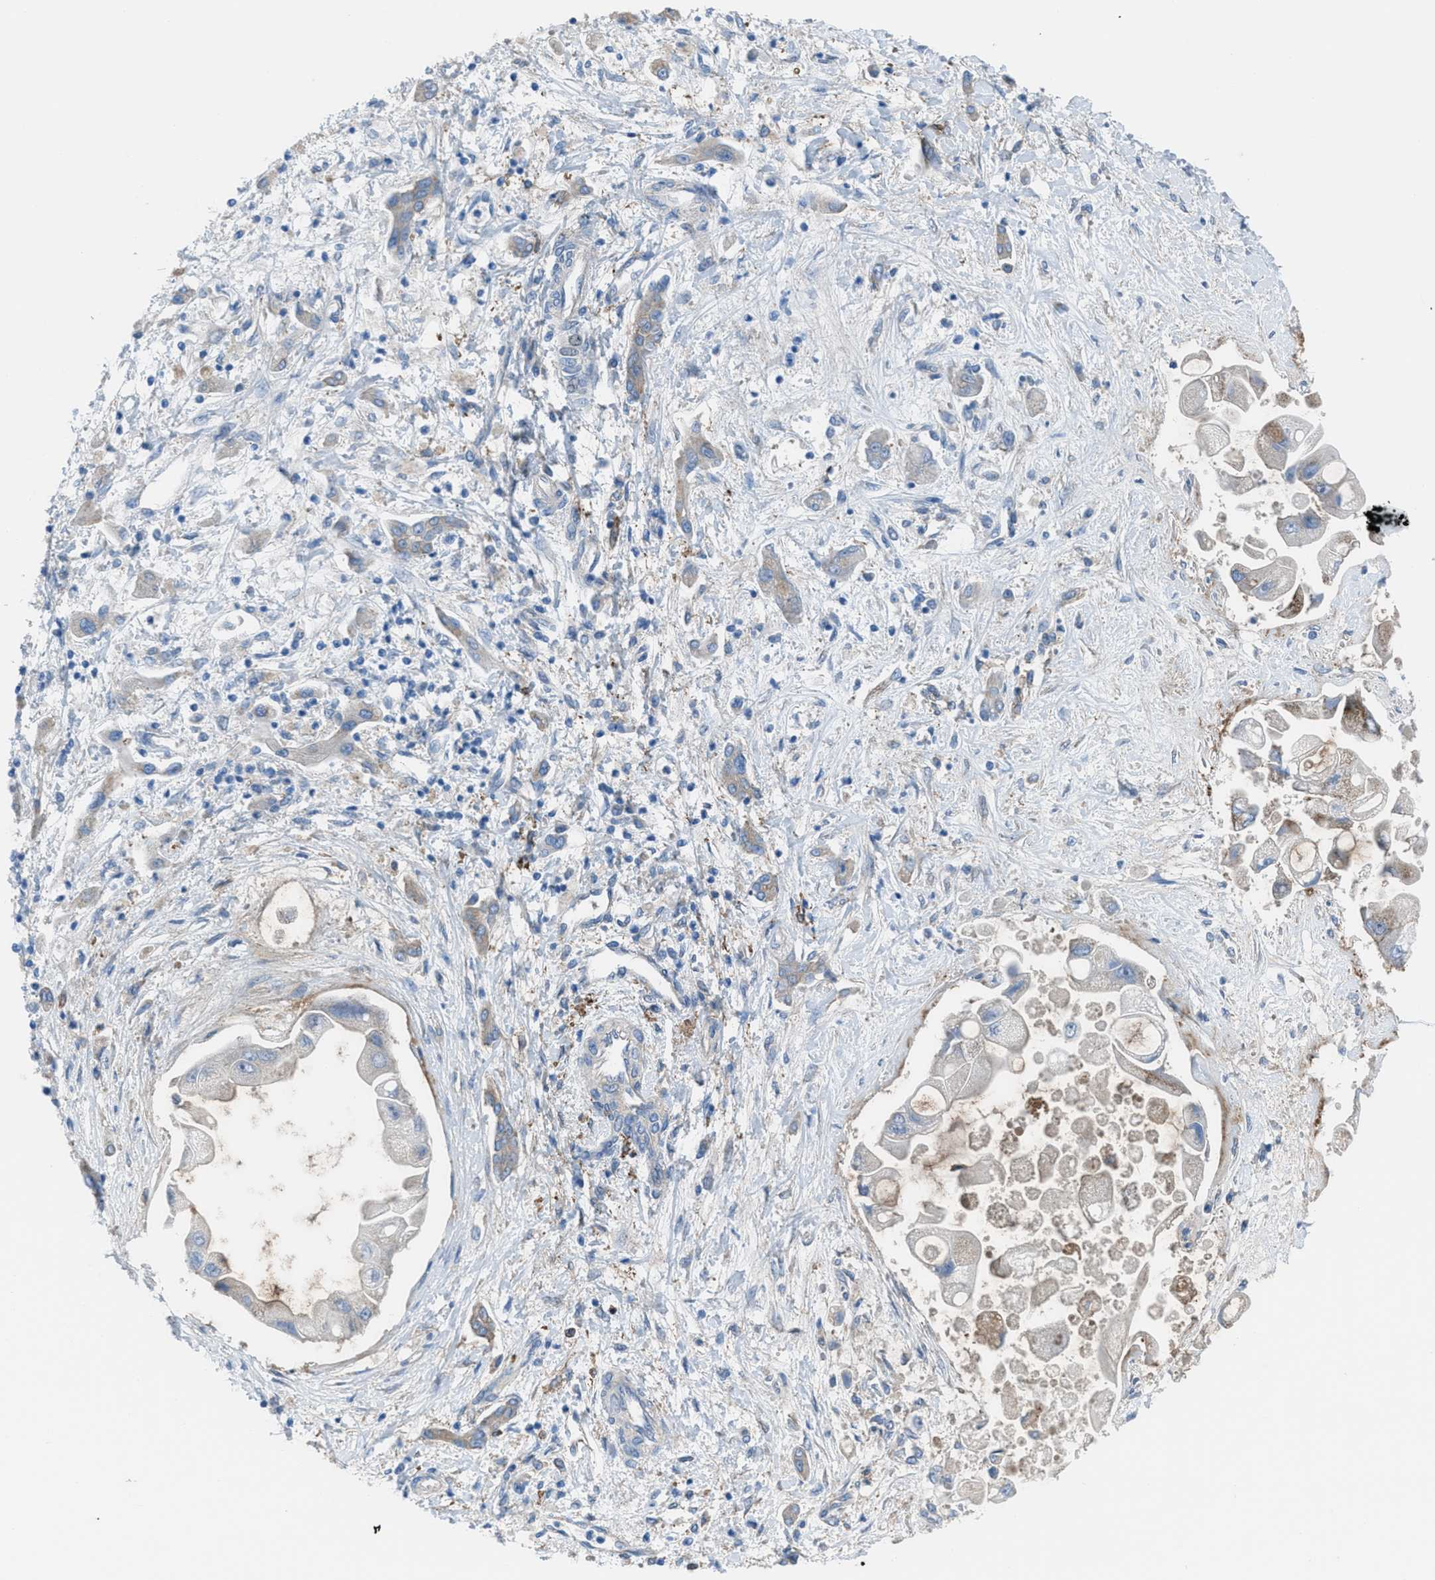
{"staining": {"intensity": "negative", "quantity": "none", "location": "none"}, "tissue": "liver cancer", "cell_type": "Tumor cells", "image_type": "cancer", "snomed": [{"axis": "morphology", "description": "Cholangiocarcinoma"}, {"axis": "topography", "description": "Liver"}], "caption": "Immunohistochemistry photomicrograph of liver cancer (cholangiocarcinoma) stained for a protein (brown), which displays no staining in tumor cells.", "gene": "EGFR", "patient": {"sex": "male", "age": 50}}